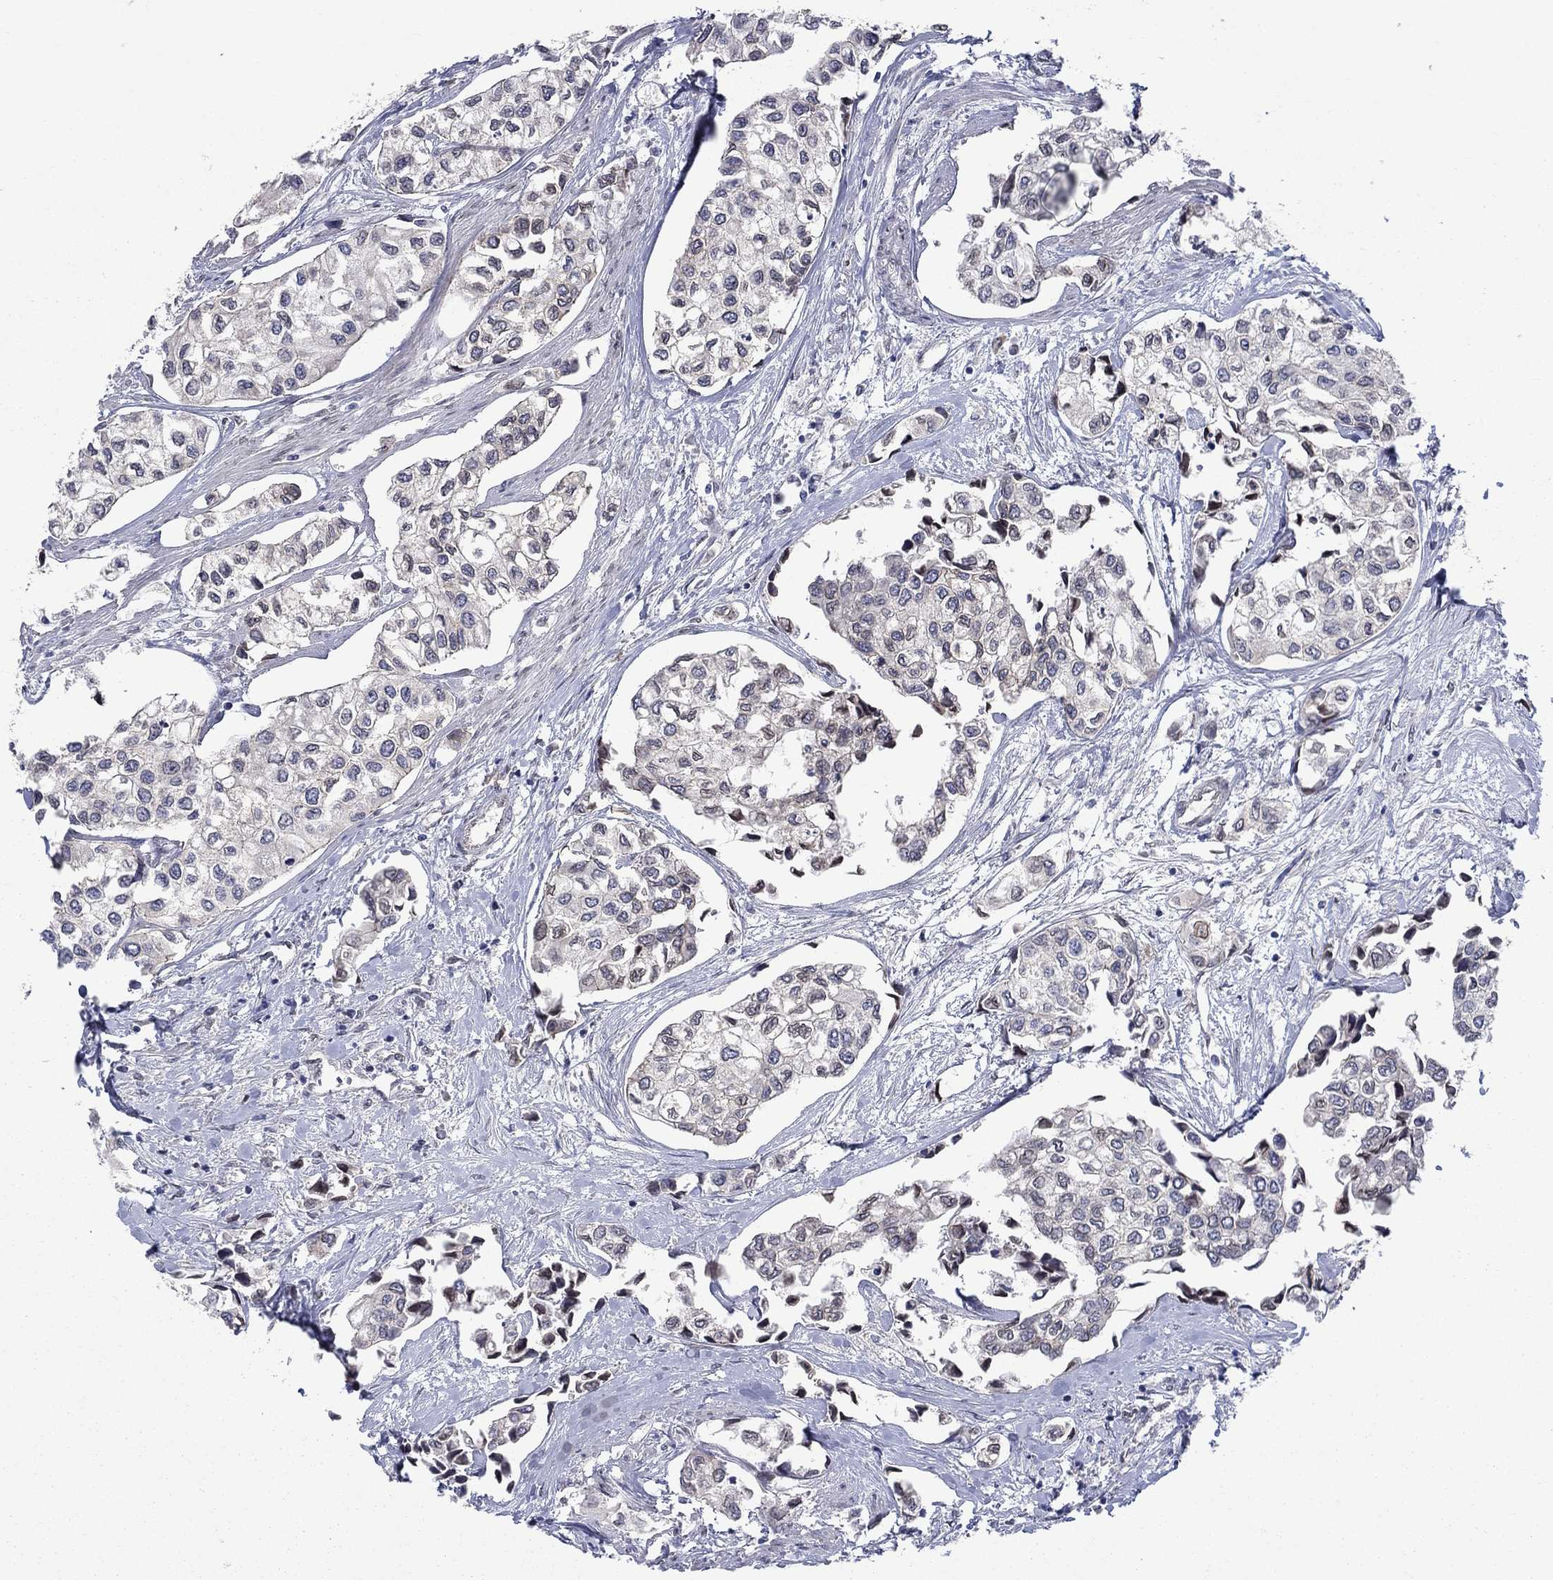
{"staining": {"intensity": "negative", "quantity": "none", "location": "none"}, "tissue": "urothelial cancer", "cell_type": "Tumor cells", "image_type": "cancer", "snomed": [{"axis": "morphology", "description": "Urothelial carcinoma, High grade"}, {"axis": "topography", "description": "Urinary bladder"}], "caption": "Tumor cells are negative for brown protein staining in urothelial cancer.", "gene": "EMC9", "patient": {"sex": "male", "age": 73}}